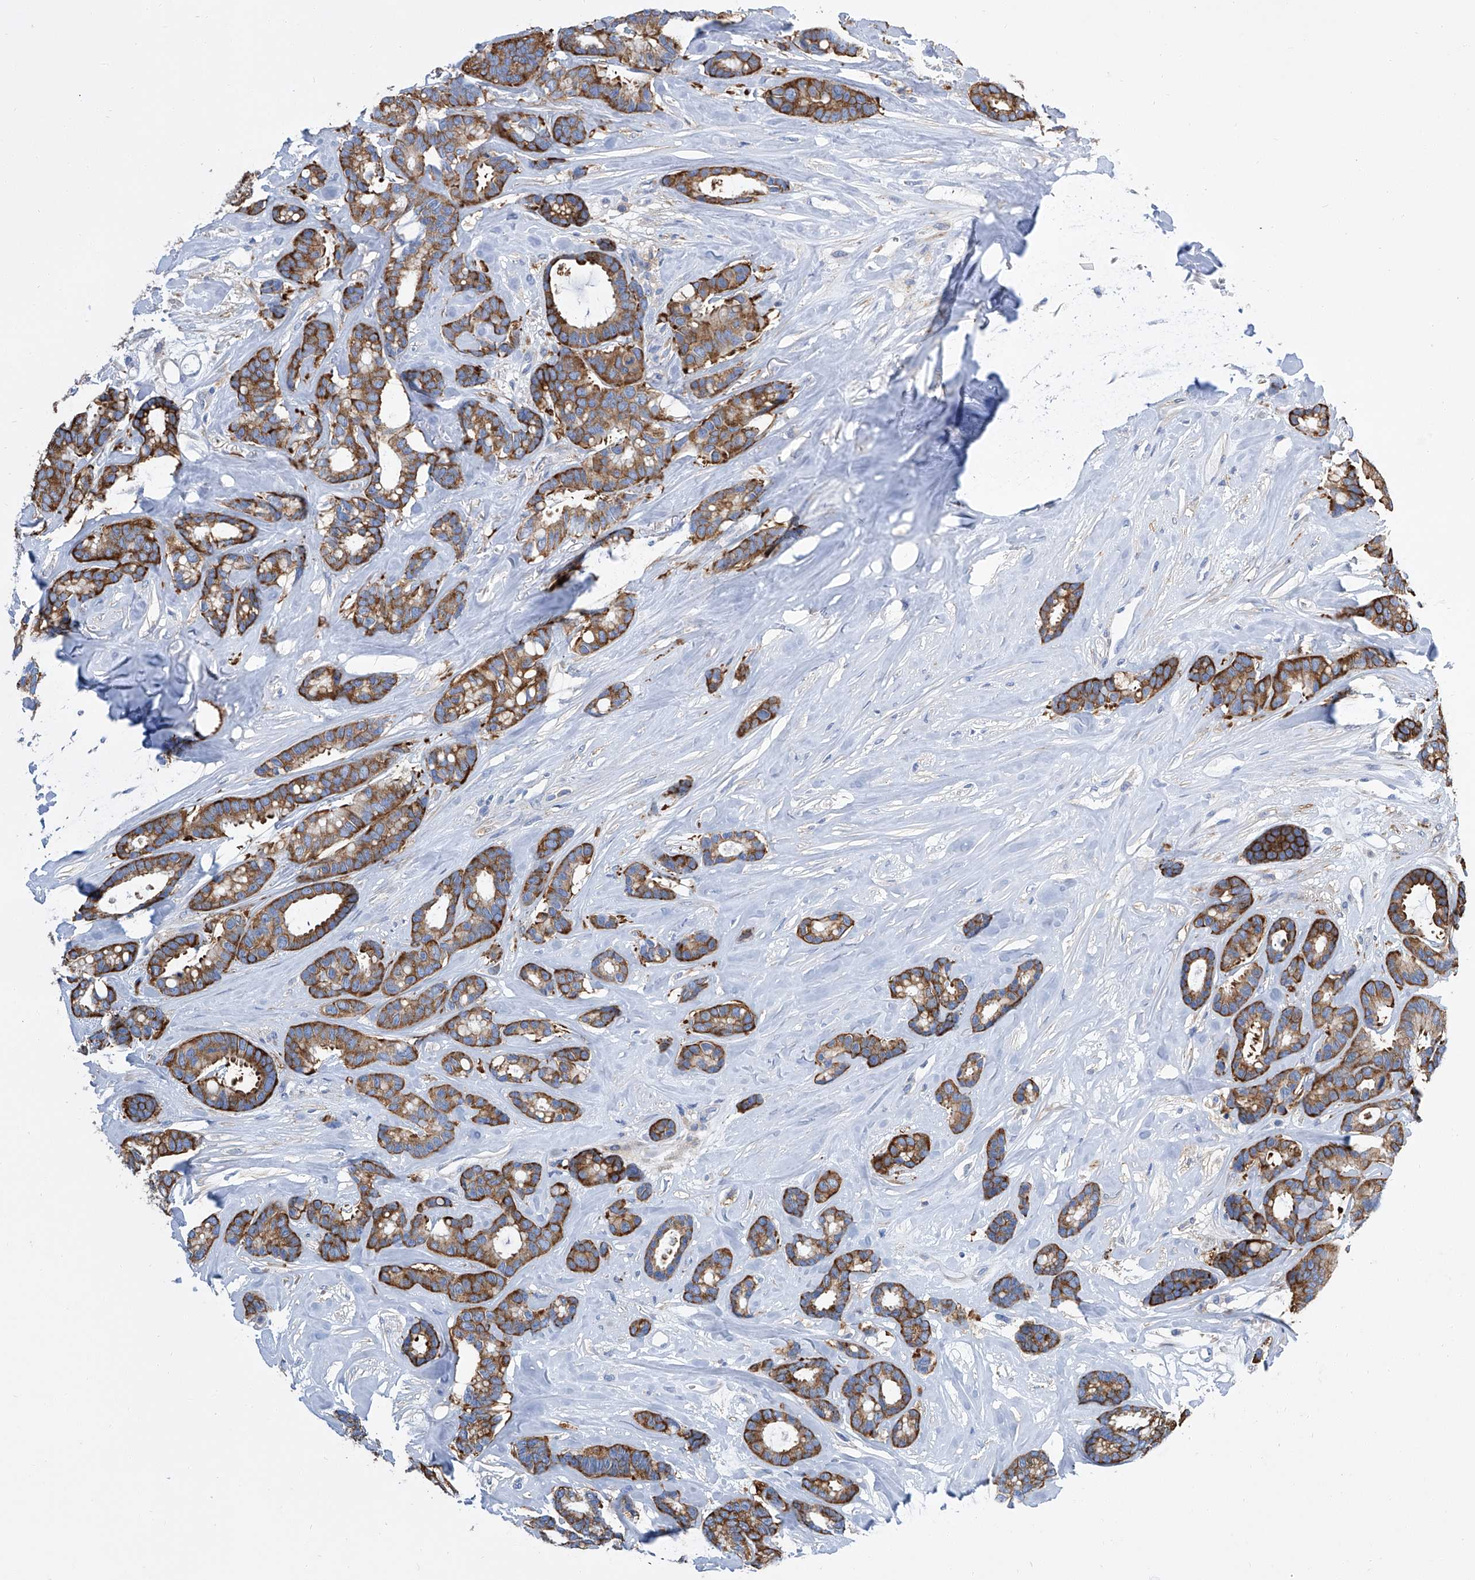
{"staining": {"intensity": "moderate", "quantity": ">75%", "location": "cytoplasmic/membranous"}, "tissue": "breast cancer", "cell_type": "Tumor cells", "image_type": "cancer", "snomed": [{"axis": "morphology", "description": "Duct carcinoma"}, {"axis": "topography", "description": "Breast"}], "caption": "Immunohistochemical staining of human breast cancer (infiltrating ductal carcinoma) displays medium levels of moderate cytoplasmic/membranous protein staining in about >75% of tumor cells.", "gene": "GPT", "patient": {"sex": "female", "age": 87}}